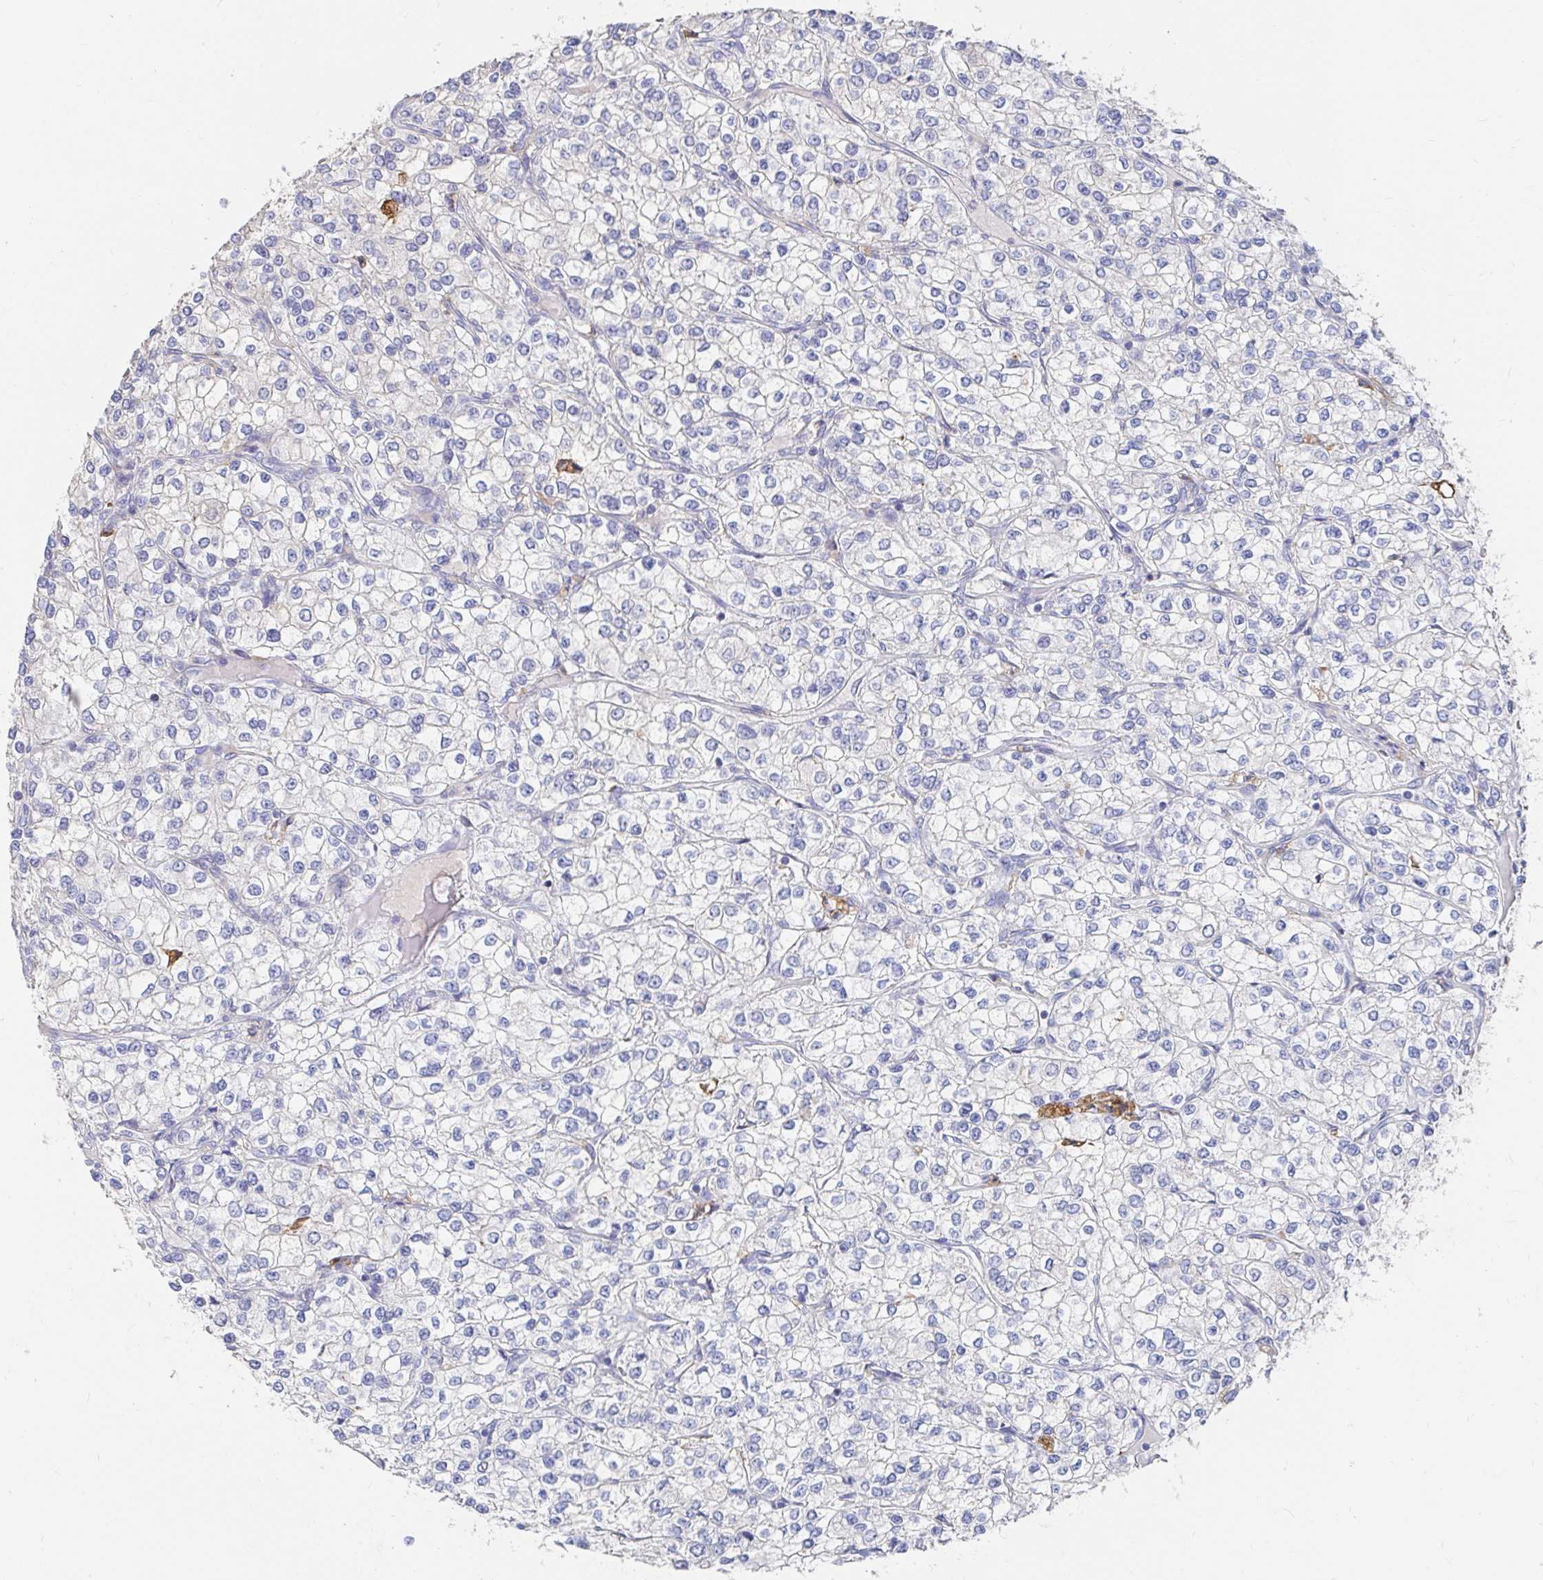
{"staining": {"intensity": "negative", "quantity": "none", "location": "none"}, "tissue": "renal cancer", "cell_type": "Tumor cells", "image_type": "cancer", "snomed": [{"axis": "morphology", "description": "Adenocarcinoma, NOS"}, {"axis": "topography", "description": "Kidney"}], "caption": "Tumor cells are negative for protein expression in human renal cancer (adenocarcinoma).", "gene": "LAMC3", "patient": {"sex": "male", "age": 80}}